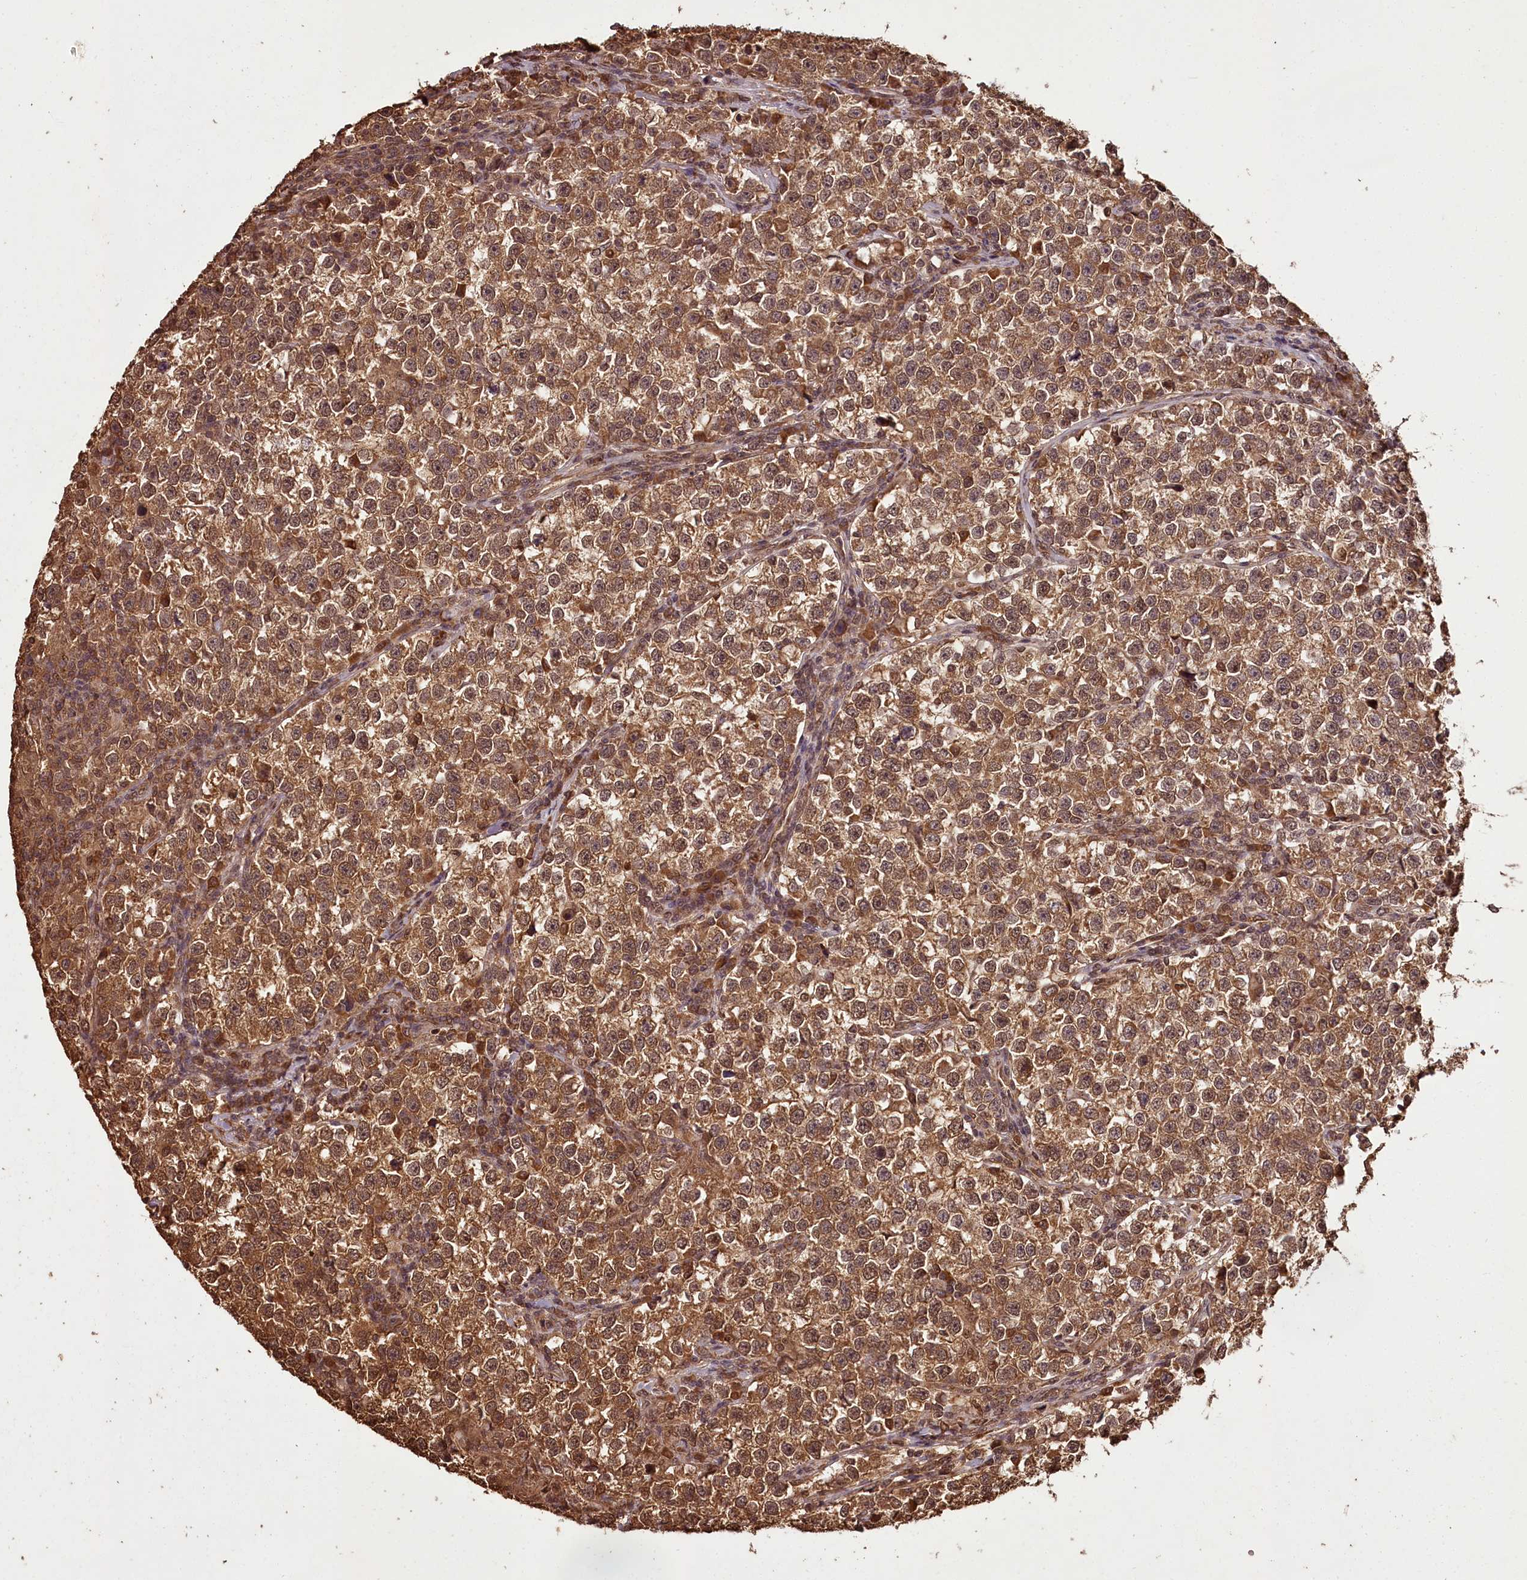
{"staining": {"intensity": "moderate", "quantity": ">75%", "location": "cytoplasmic/membranous"}, "tissue": "testis cancer", "cell_type": "Tumor cells", "image_type": "cancer", "snomed": [{"axis": "morphology", "description": "Normal tissue, NOS"}, {"axis": "morphology", "description": "Seminoma, NOS"}, {"axis": "topography", "description": "Testis"}], "caption": "Testis seminoma stained with DAB IHC shows medium levels of moderate cytoplasmic/membranous staining in approximately >75% of tumor cells.", "gene": "NPRL2", "patient": {"sex": "male", "age": 43}}